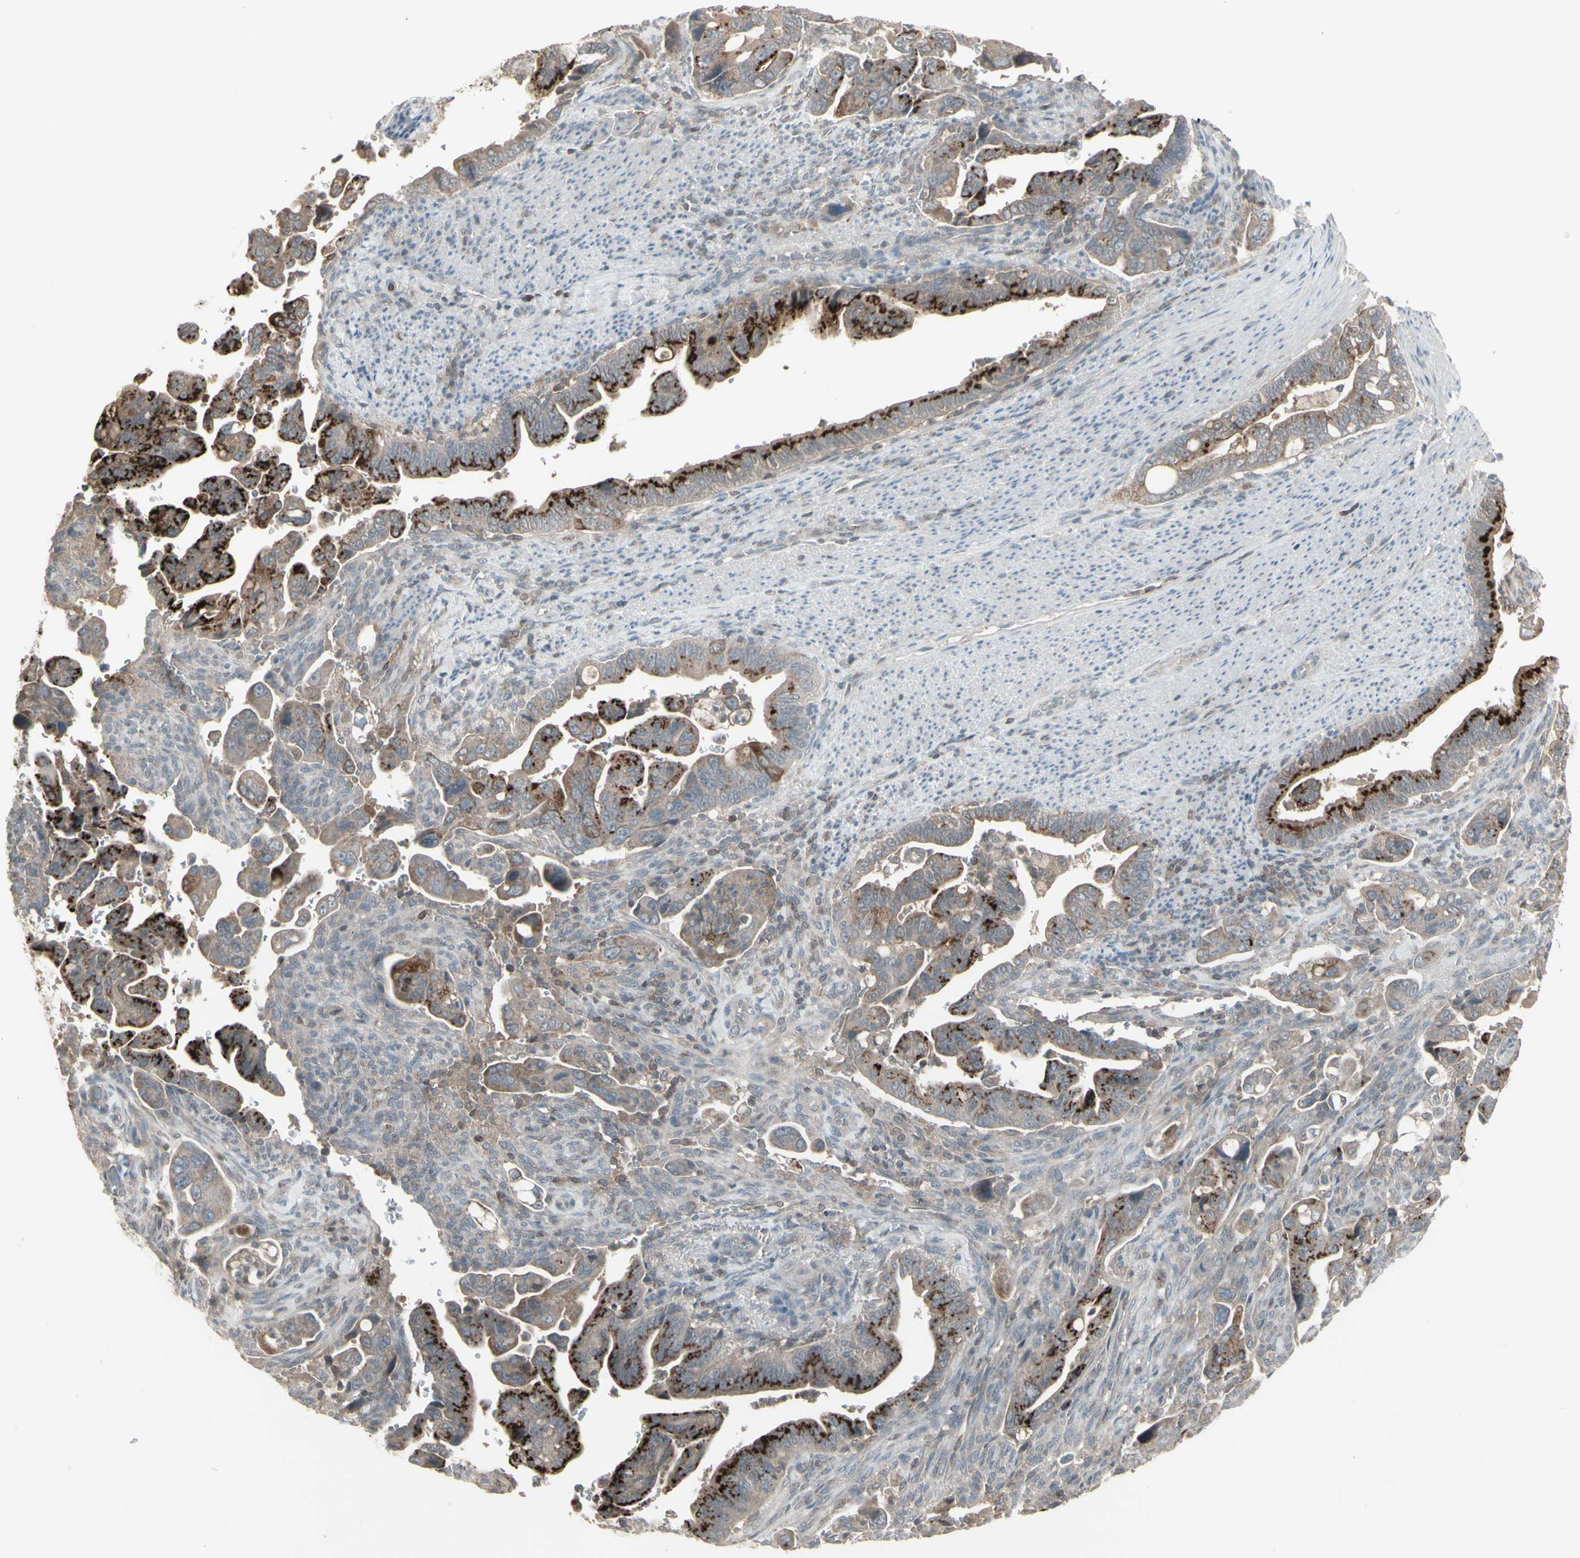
{"staining": {"intensity": "weak", "quantity": ">75%", "location": "cytoplasmic/membranous"}, "tissue": "pancreatic cancer", "cell_type": "Tumor cells", "image_type": "cancer", "snomed": [{"axis": "morphology", "description": "Adenocarcinoma, NOS"}, {"axis": "topography", "description": "Pancreas"}], "caption": "DAB (3,3'-diaminobenzidine) immunohistochemical staining of pancreatic cancer (adenocarcinoma) demonstrates weak cytoplasmic/membranous protein positivity in approximately >75% of tumor cells. The staining is performed using DAB brown chromogen to label protein expression. The nuclei are counter-stained blue using hematoxylin.", "gene": "CSK", "patient": {"sex": "male", "age": 70}}